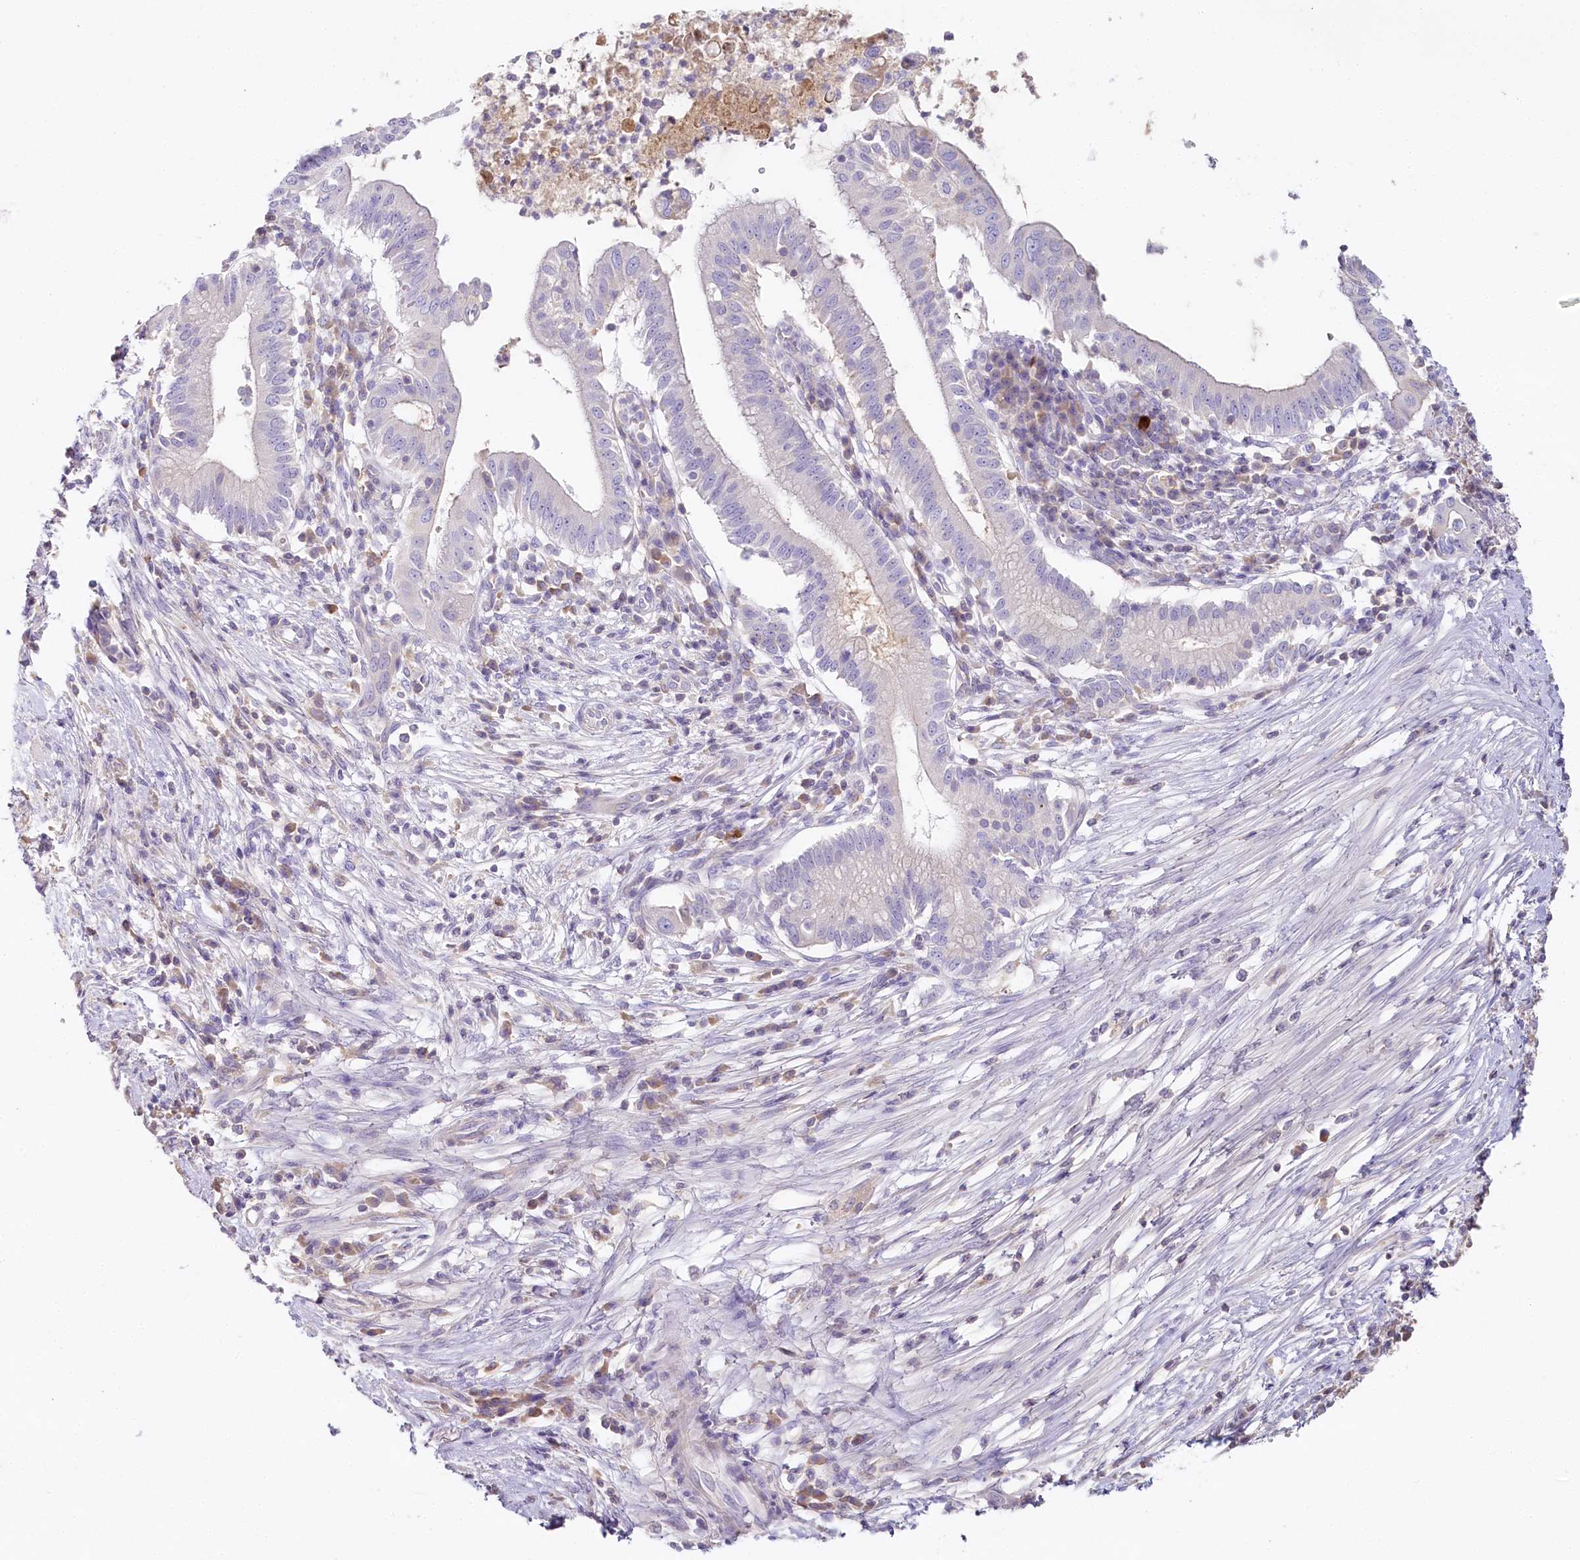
{"staining": {"intensity": "negative", "quantity": "none", "location": "none"}, "tissue": "pancreatic cancer", "cell_type": "Tumor cells", "image_type": "cancer", "snomed": [{"axis": "morphology", "description": "Adenocarcinoma, NOS"}, {"axis": "topography", "description": "Pancreas"}], "caption": "This is a photomicrograph of immunohistochemistry staining of pancreatic cancer, which shows no expression in tumor cells.", "gene": "HPD", "patient": {"sex": "male", "age": 68}}